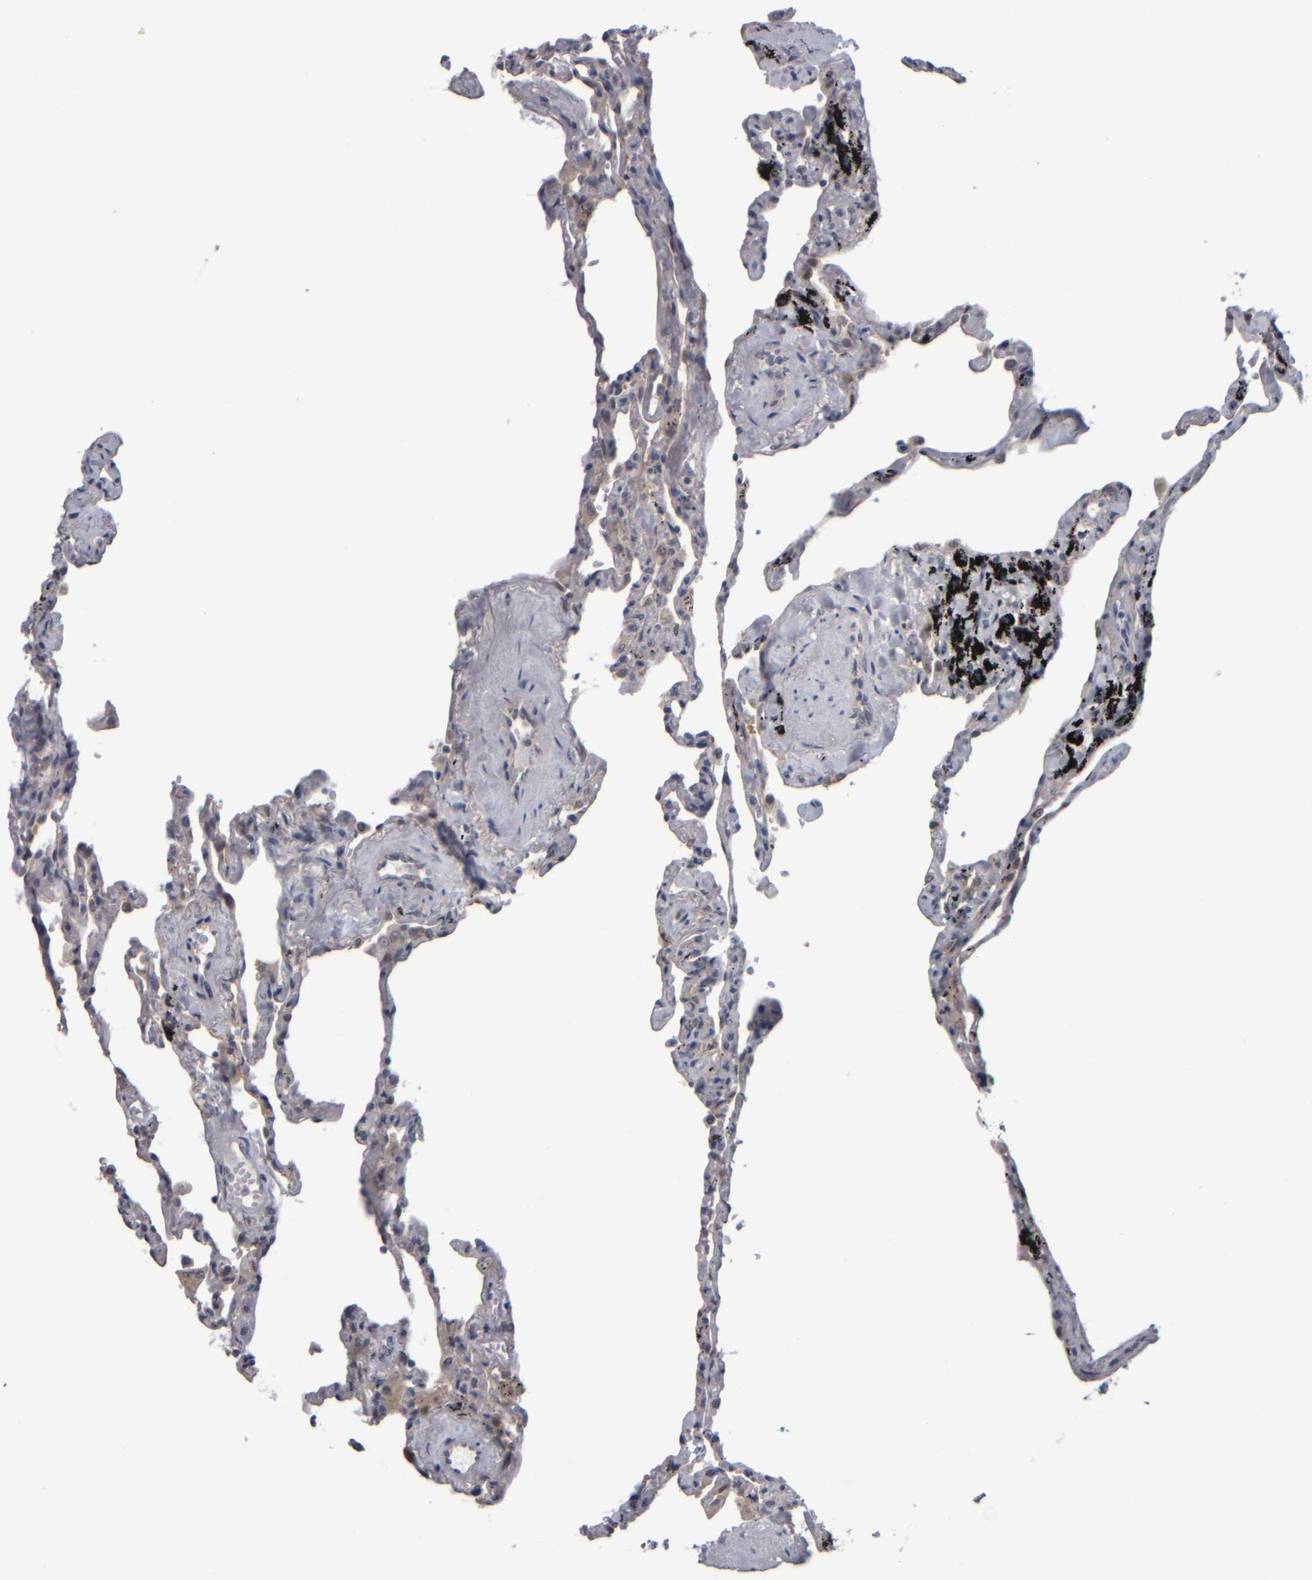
{"staining": {"intensity": "weak", "quantity": "<25%", "location": "cytoplasmic/membranous"}, "tissue": "lung", "cell_type": "Alveolar cells", "image_type": "normal", "snomed": [{"axis": "morphology", "description": "Normal tissue, NOS"}, {"axis": "topography", "description": "Lung"}], "caption": "This is an immunohistochemistry (IHC) histopathology image of benign human lung. There is no staining in alveolar cells.", "gene": "COL14A1", "patient": {"sex": "male", "age": 59}}